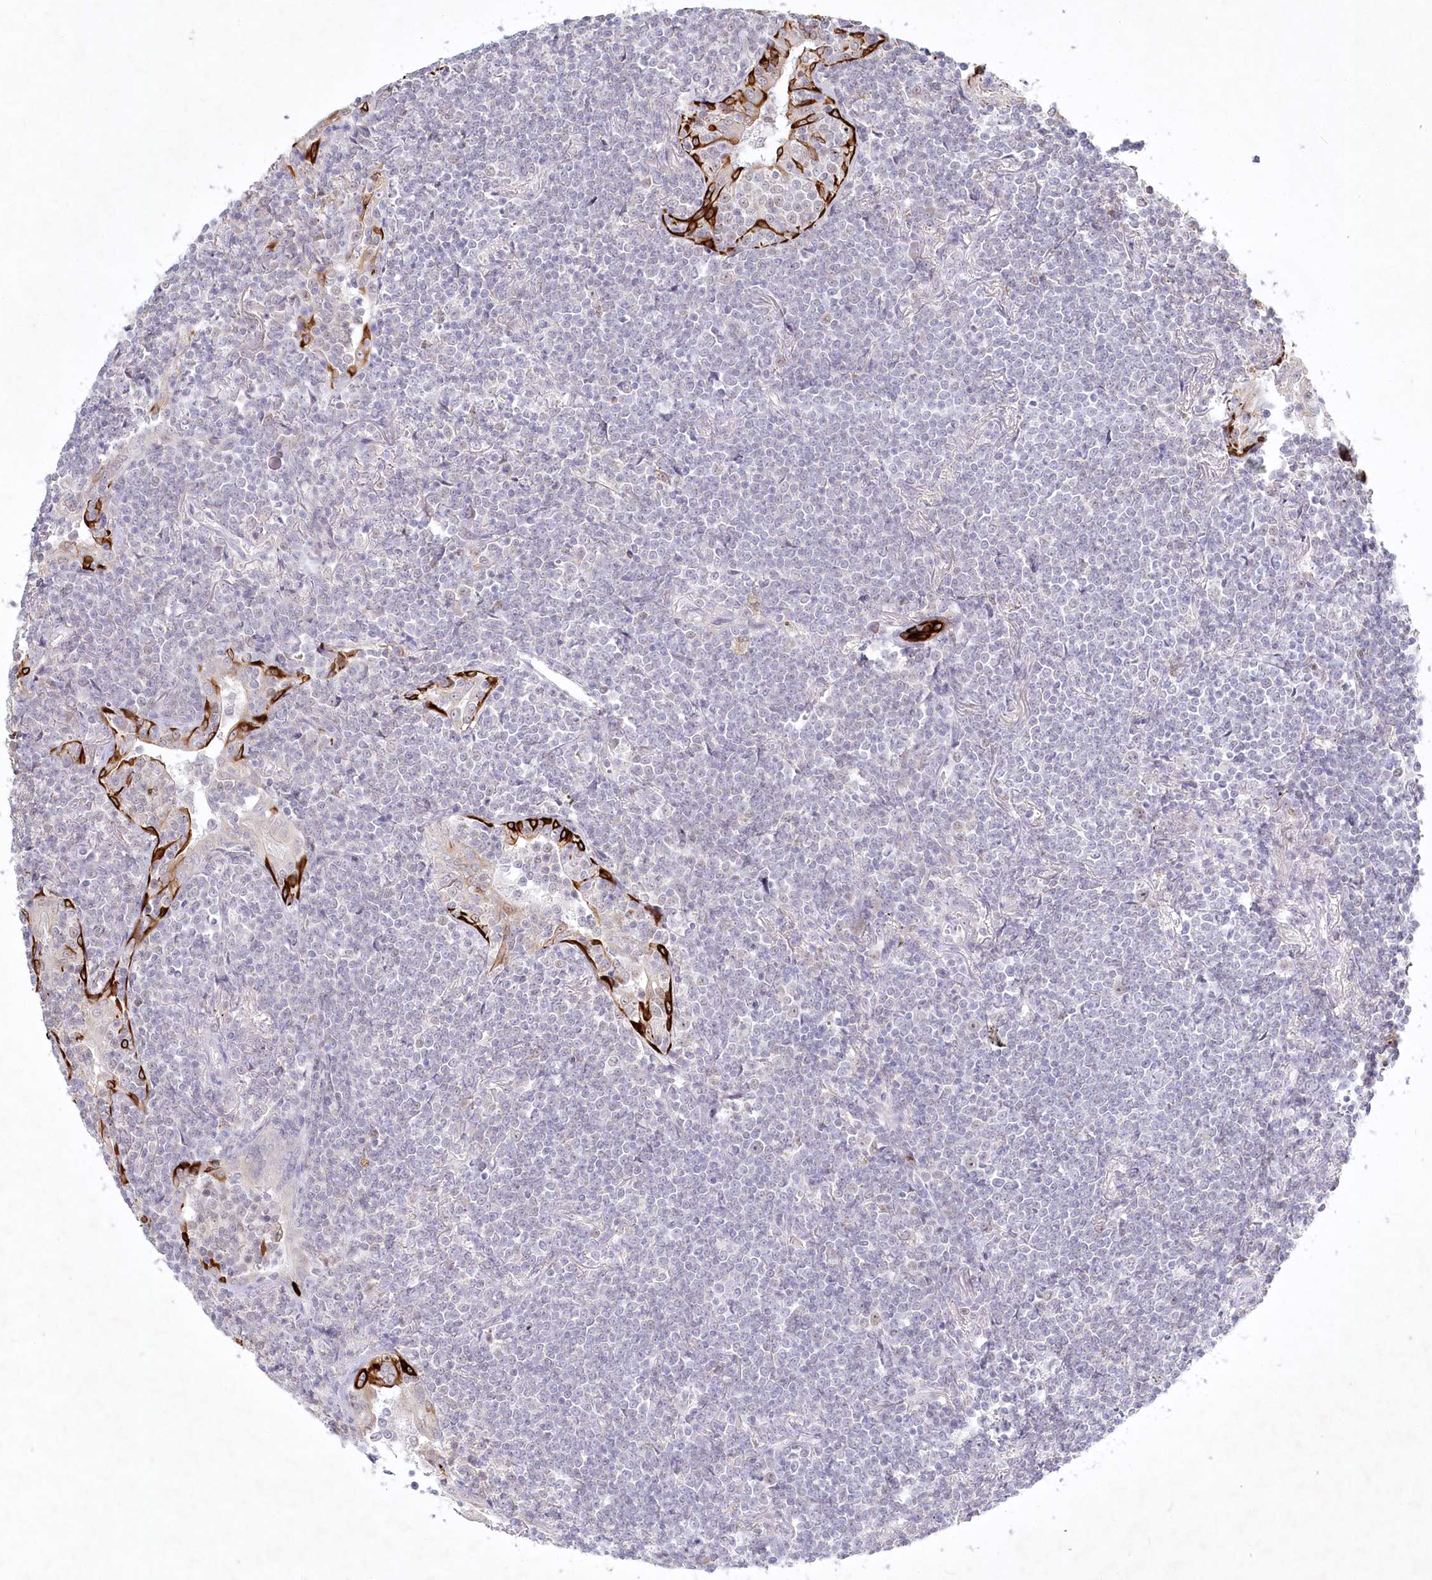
{"staining": {"intensity": "negative", "quantity": "none", "location": "none"}, "tissue": "lymphoma", "cell_type": "Tumor cells", "image_type": "cancer", "snomed": [{"axis": "morphology", "description": "Malignant lymphoma, non-Hodgkin's type, Low grade"}, {"axis": "topography", "description": "Lung"}], "caption": "The micrograph displays no significant positivity in tumor cells of lymphoma.", "gene": "ABITRAM", "patient": {"sex": "female", "age": 71}}